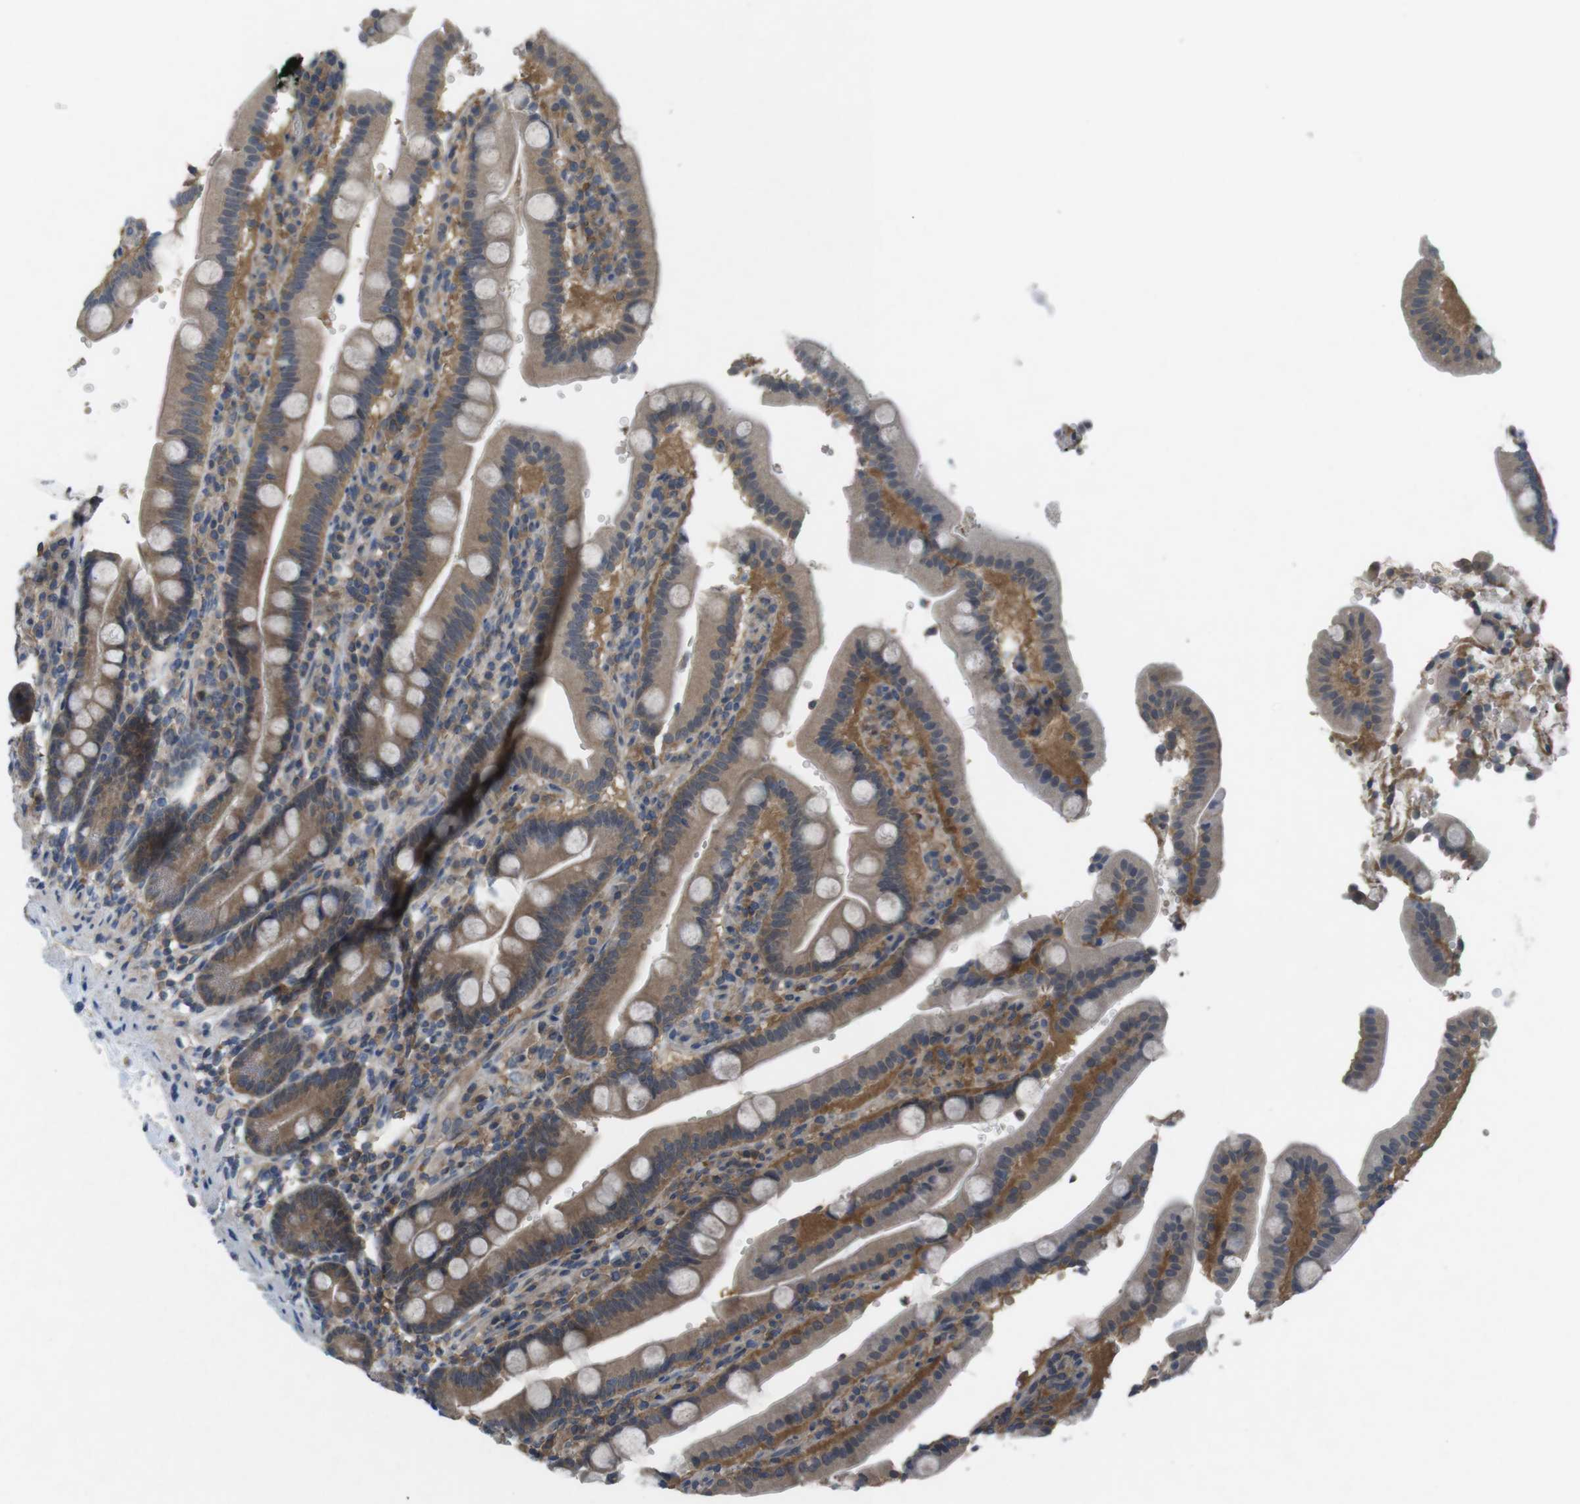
{"staining": {"intensity": "moderate", "quantity": ">75%", "location": "cytoplasmic/membranous"}, "tissue": "duodenum", "cell_type": "Glandular cells", "image_type": "normal", "snomed": [{"axis": "morphology", "description": "Normal tissue, NOS"}, {"axis": "topography", "description": "Small intestine, NOS"}], "caption": "IHC (DAB (3,3'-diaminobenzidine)) staining of normal human duodenum shows moderate cytoplasmic/membranous protein positivity in approximately >75% of glandular cells.", "gene": "SUGT1", "patient": {"sex": "female", "age": 71}}